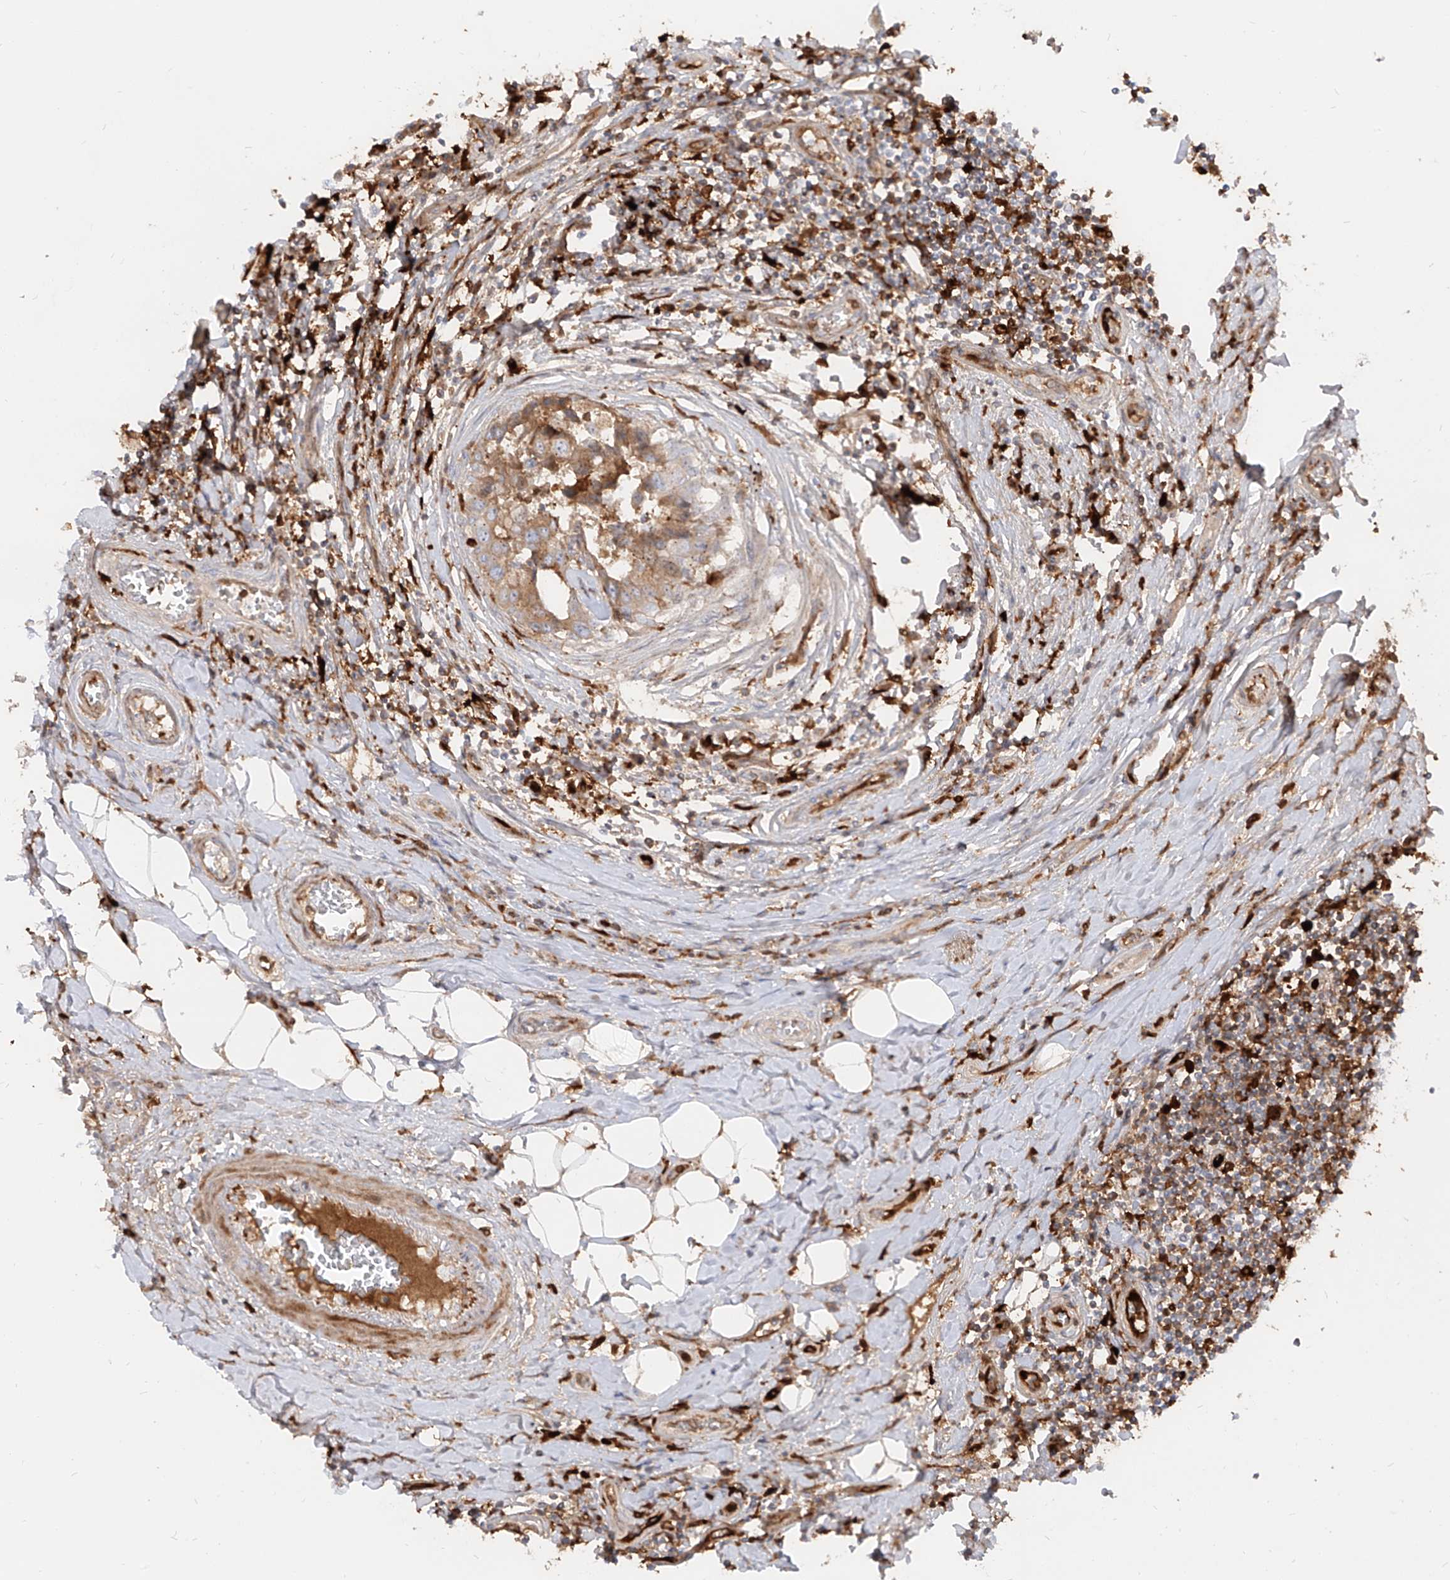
{"staining": {"intensity": "moderate", "quantity": ">75%", "location": "cytoplasmic/membranous"}, "tissue": "breast cancer", "cell_type": "Tumor cells", "image_type": "cancer", "snomed": [{"axis": "morphology", "description": "Duct carcinoma"}, {"axis": "topography", "description": "Breast"}], "caption": "The histopathology image shows staining of intraductal carcinoma (breast), revealing moderate cytoplasmic/membranous protein staining (brown color) within tumor cells.", "gene": "KYNU", "patient": {"sex": "female", "age": 27}}